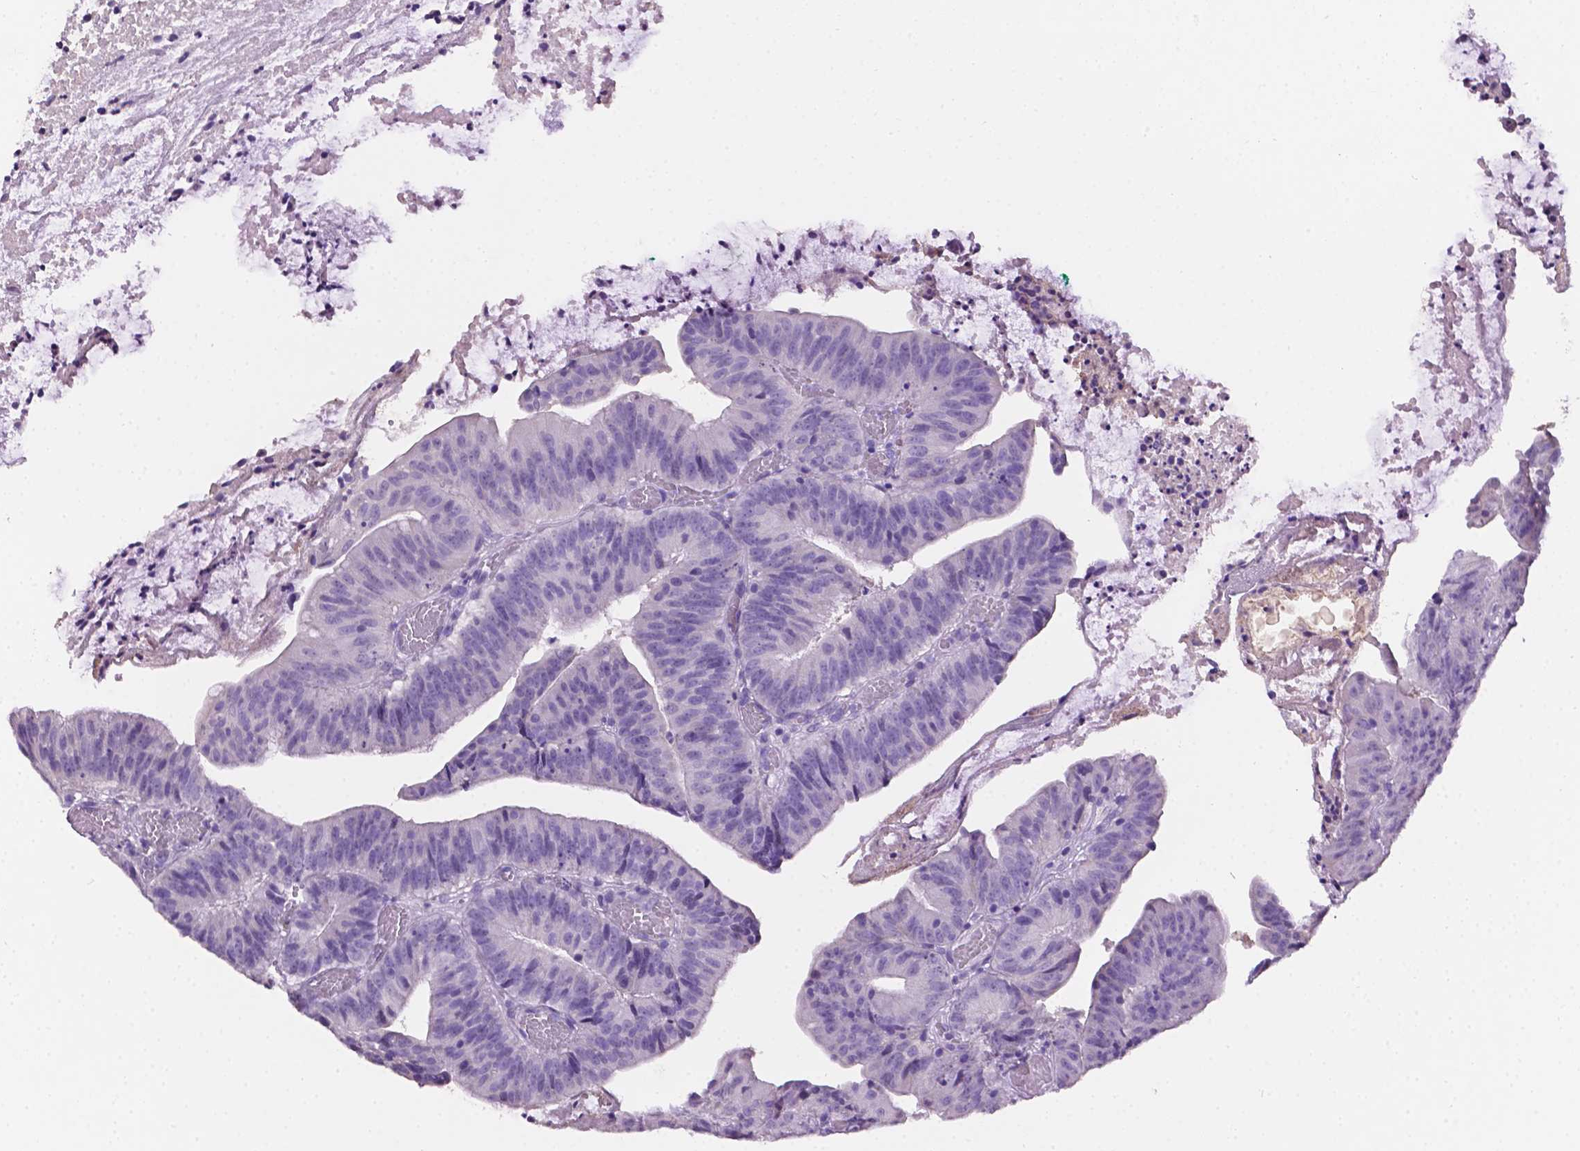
{"staining": {"intensity": "negative", "quantity": "none", "location": "none"}, "tissue": "colorectal cancer", "cell_type": "Tumor cells", "image_type": "cancer", "snomed": [{"axis": "morphology", "description": "Adenocarcinoma, NOS"}, {"axis": "topography", "description": "Colon"}], "caption": "Tumor cells are negative for brown protein staining in colorectal cancer.", "gene": "TACSTD2", "patient": {"sex": "female", "age": 78}}